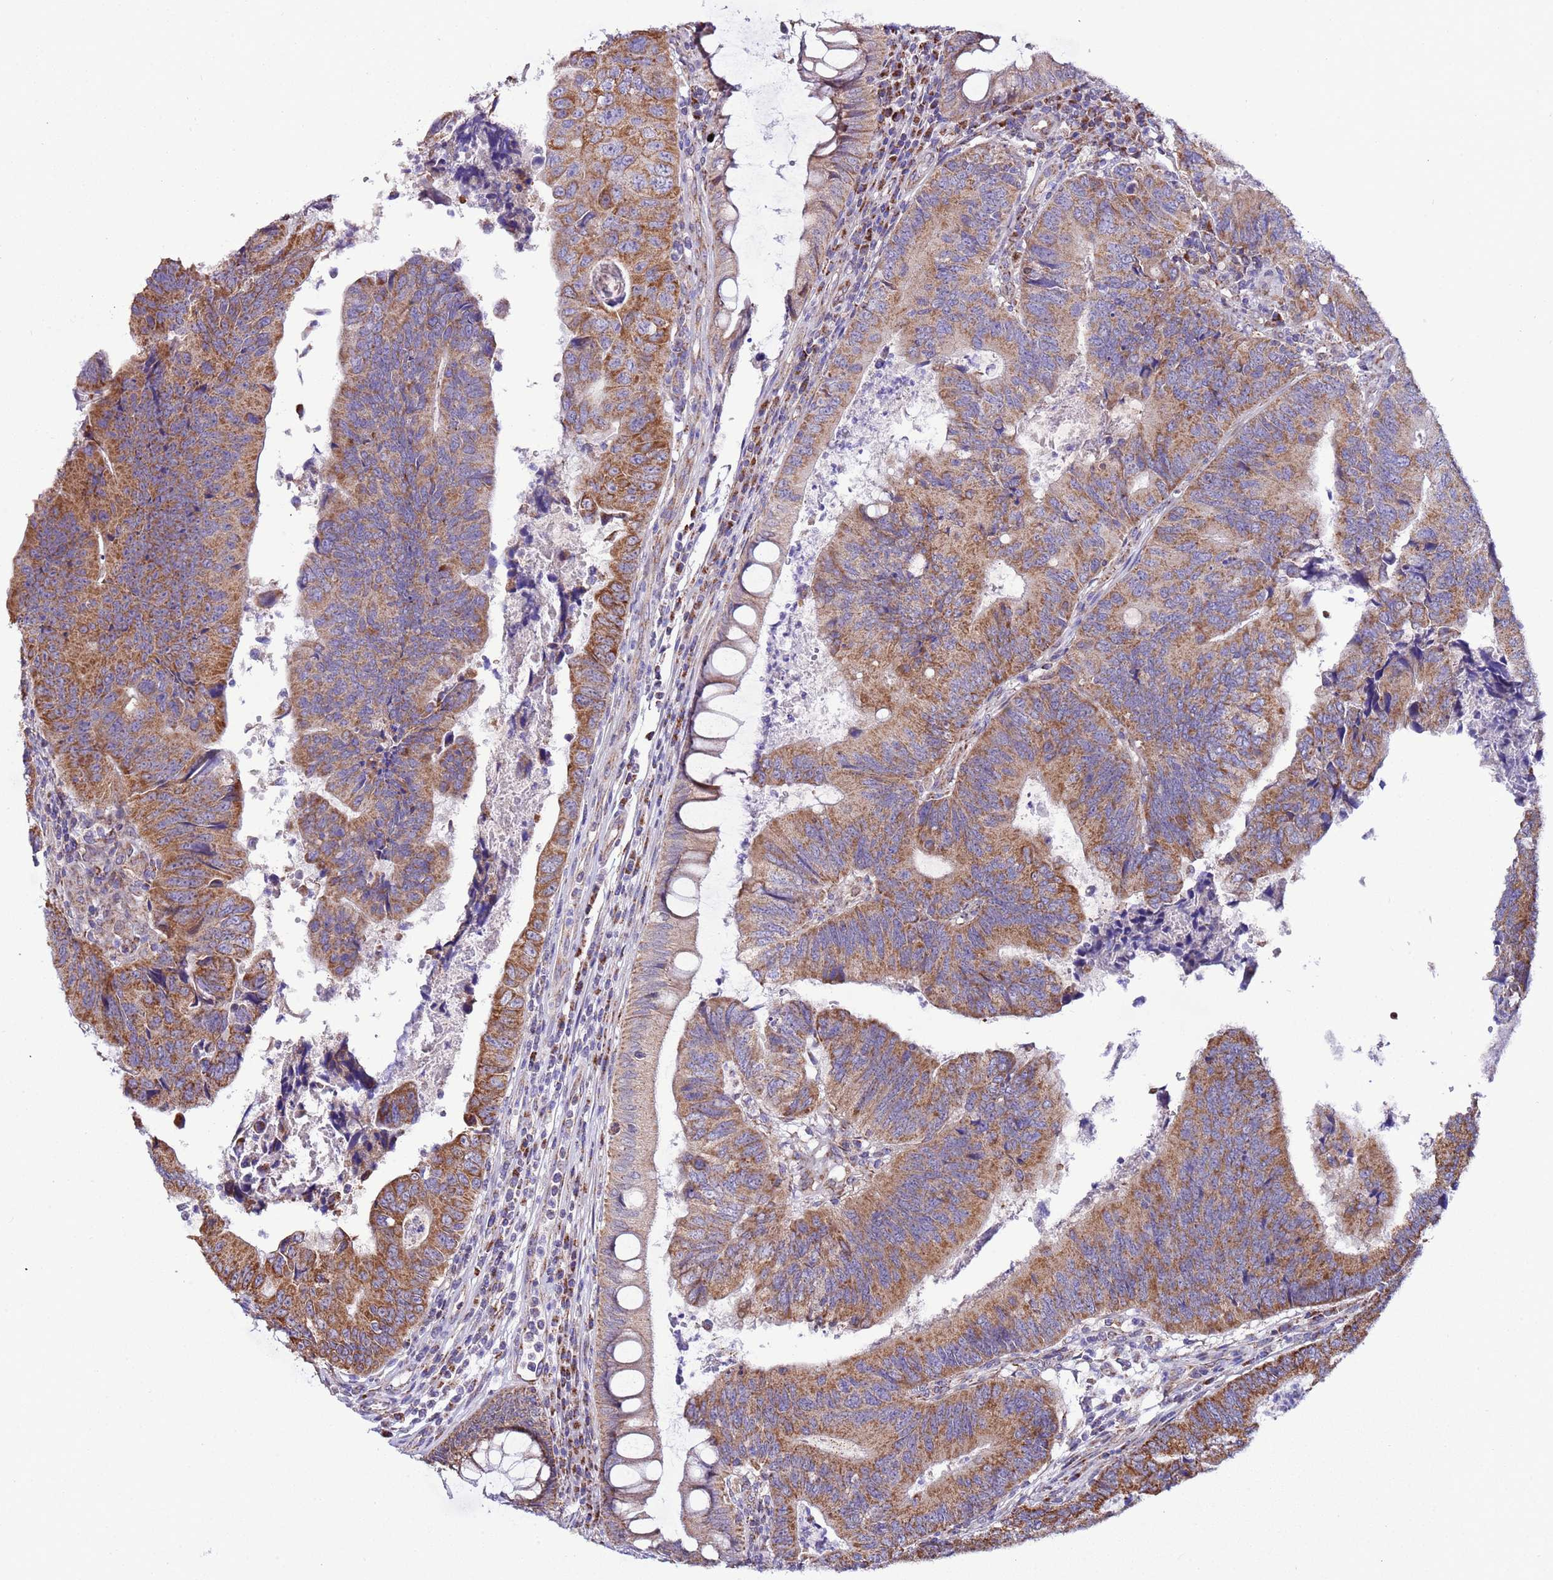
{"staining": {"intensity": "moderate", "quantity": ">75%", "location": "cytoplasmic/membranous"}, "tissue": "colorectal cancer", "cell_type": "Tumor cells", "image_type": "cancer", "snomed": [{"axis": "morphology", "description": "Adenocarcinoma, NOS"}, {"axis": "topography", "description": "Colon"}], "caption": "A micrograph of colorectal cancer (adenocarcinoma) stained for a protein demonstrates moderate cytoplasmic/membranous brown staining in tumor cells.", "gene": "AHI1", "patient": {"sex": "female", "age": 67}}